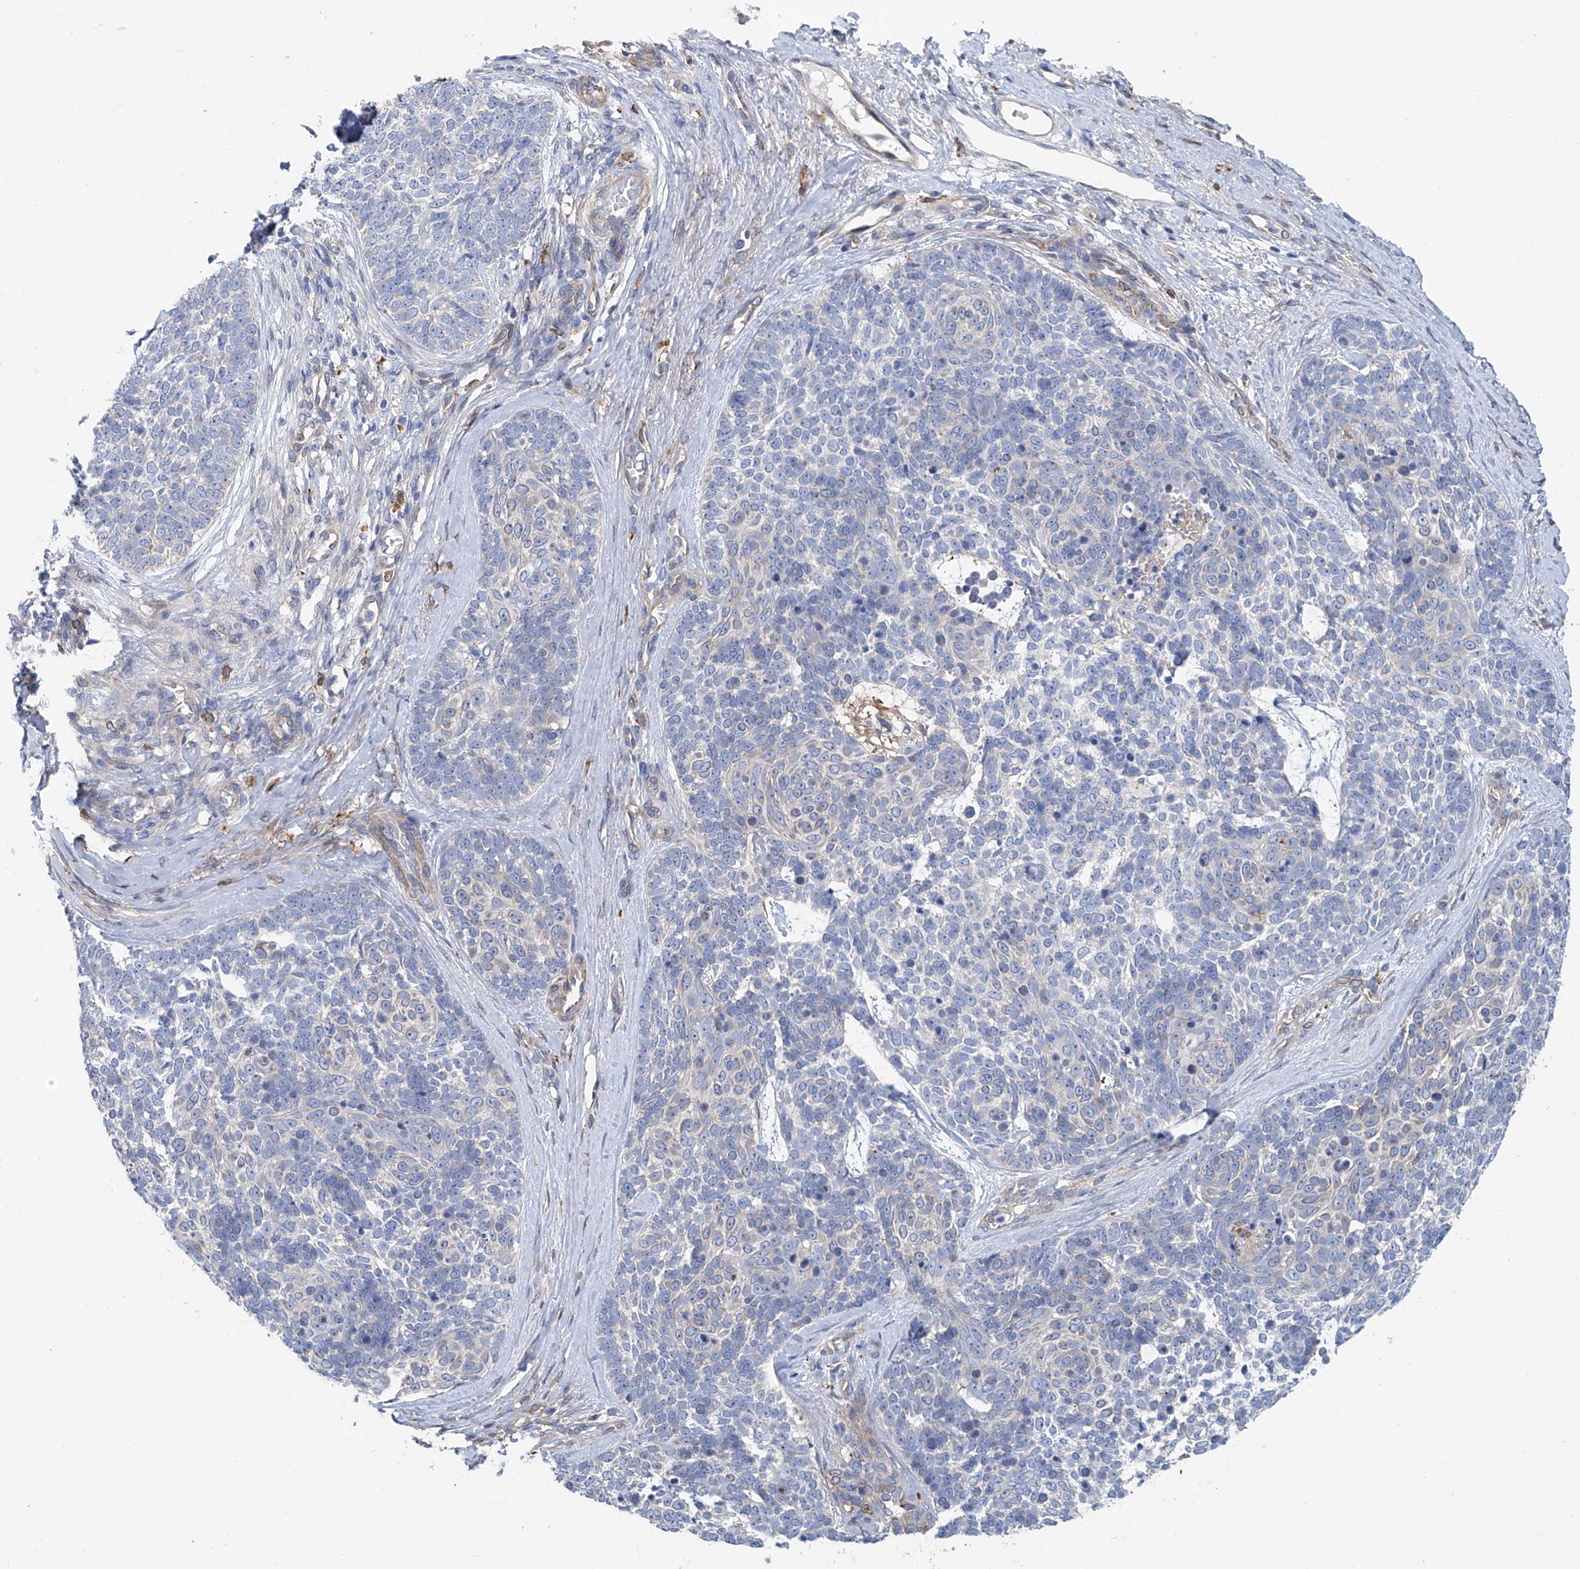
{"staining": {"intensity": "negative", "quantity": "none", "location": "none"}, "tissue": "skin cancer", "cell_type": "Tumor cells", "image_type": "cancer", "snomed": [{"axis": "morphology", "description": "Basal cell carcinoma"}, {"axis": "topography", "description": "Skin"}], "caption": "Tumor cells show no significant protein staining in skin cancer (basal cell carcinoma).", "gene": "TNN", "patient": {"sex": "female", "age": 81}}